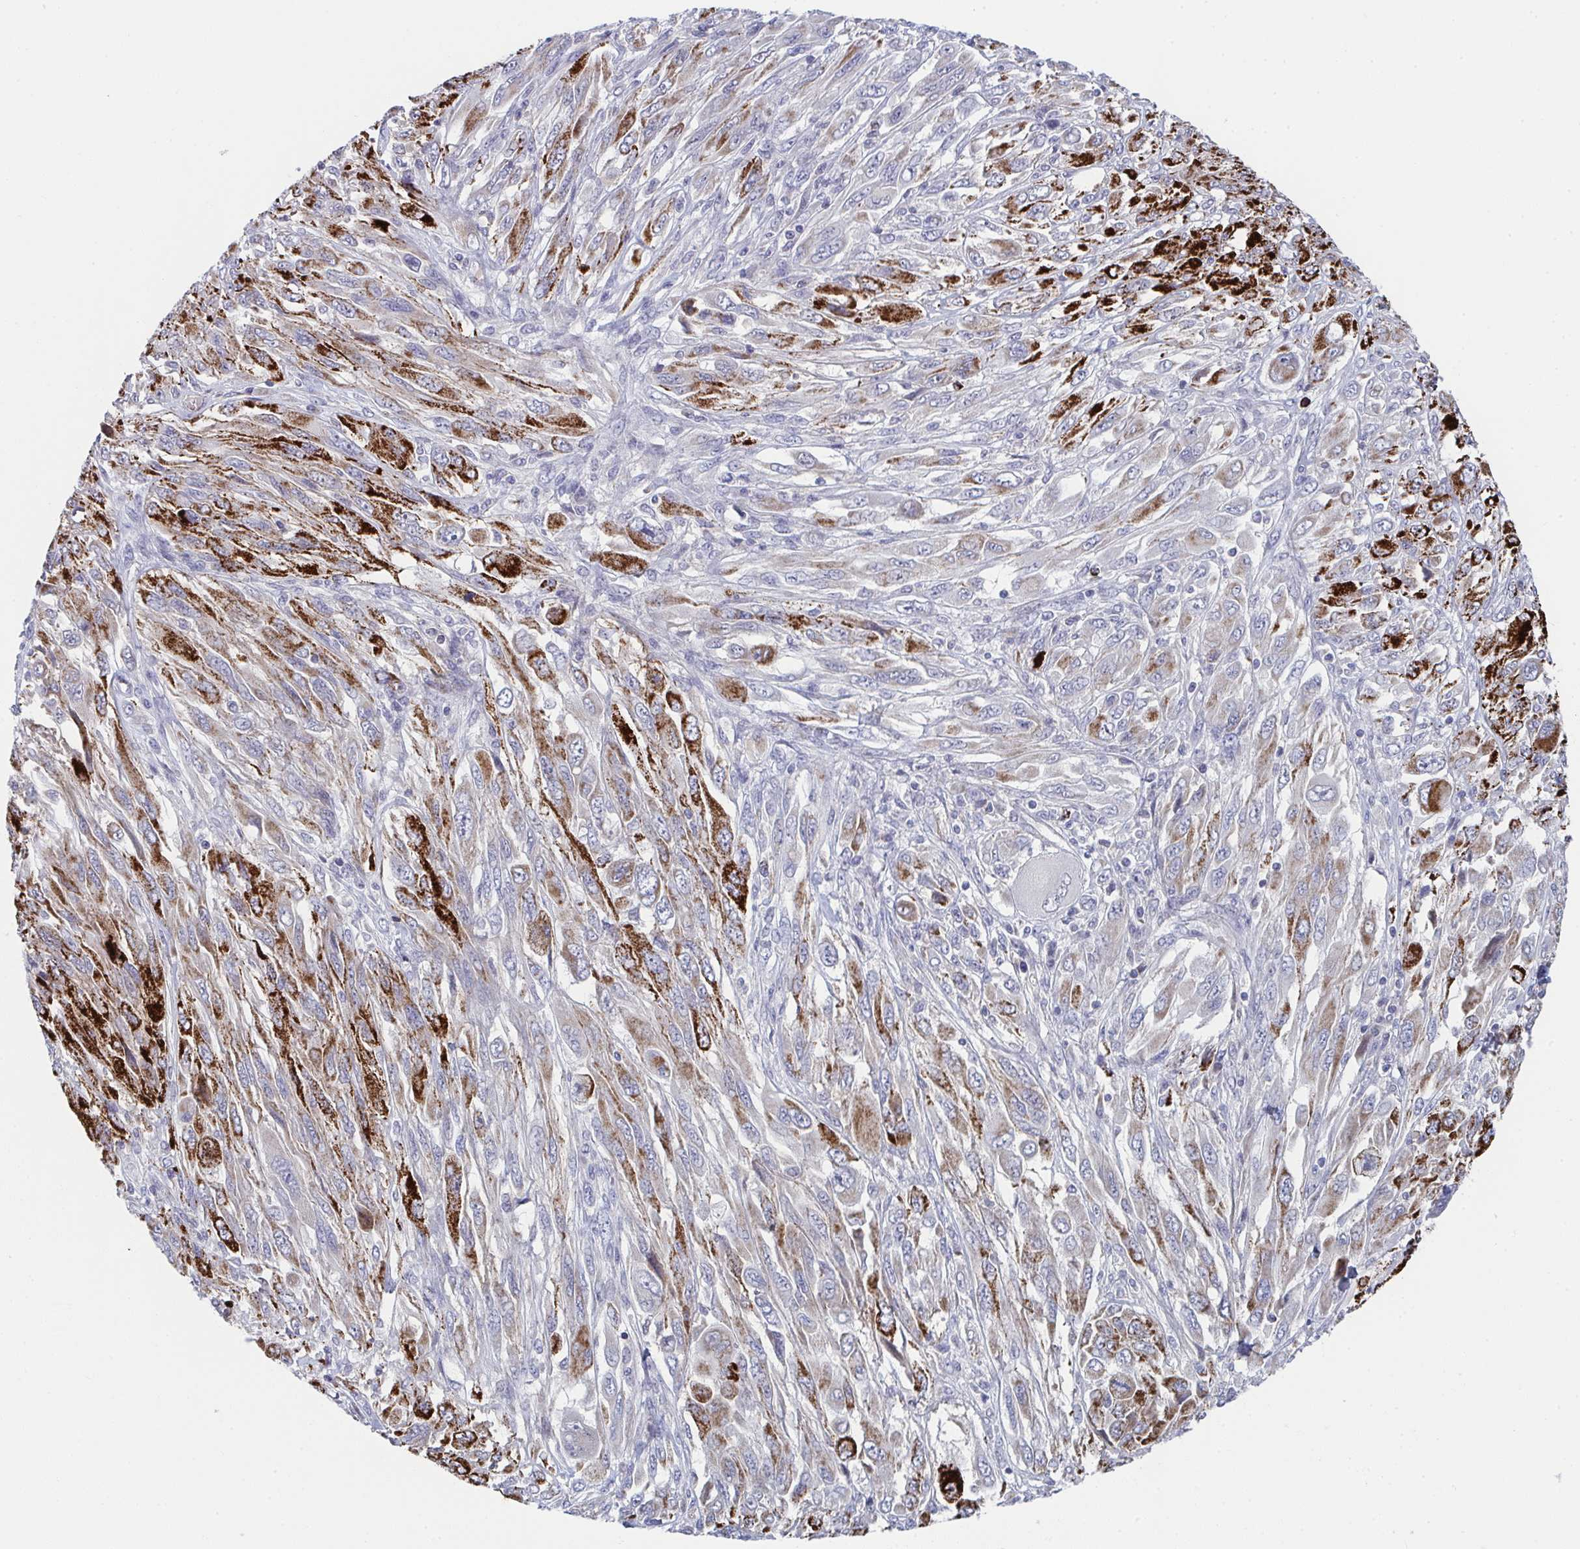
{"staining": {"intensity": "strong", "quantity": "25%-75%", "location": "cytoplasmic/membranous"}, "tissue": "melanoma", "cell_type": "Tumor cells", "image_type": "cancer", "snomed": [{"axis": "morphology", "description": "Malignant melanoma, NOS"}, {"axis": "topography", "description": "Skin"}], "caption": "DAB immunohistochemical staining of melanoma demonstrates strong cytoplasmic/membranous protein positivity in approximately 25%-75% of tumor cells.", "gene": "VWDE", "patient": {"sex": "female", "age": 91}}